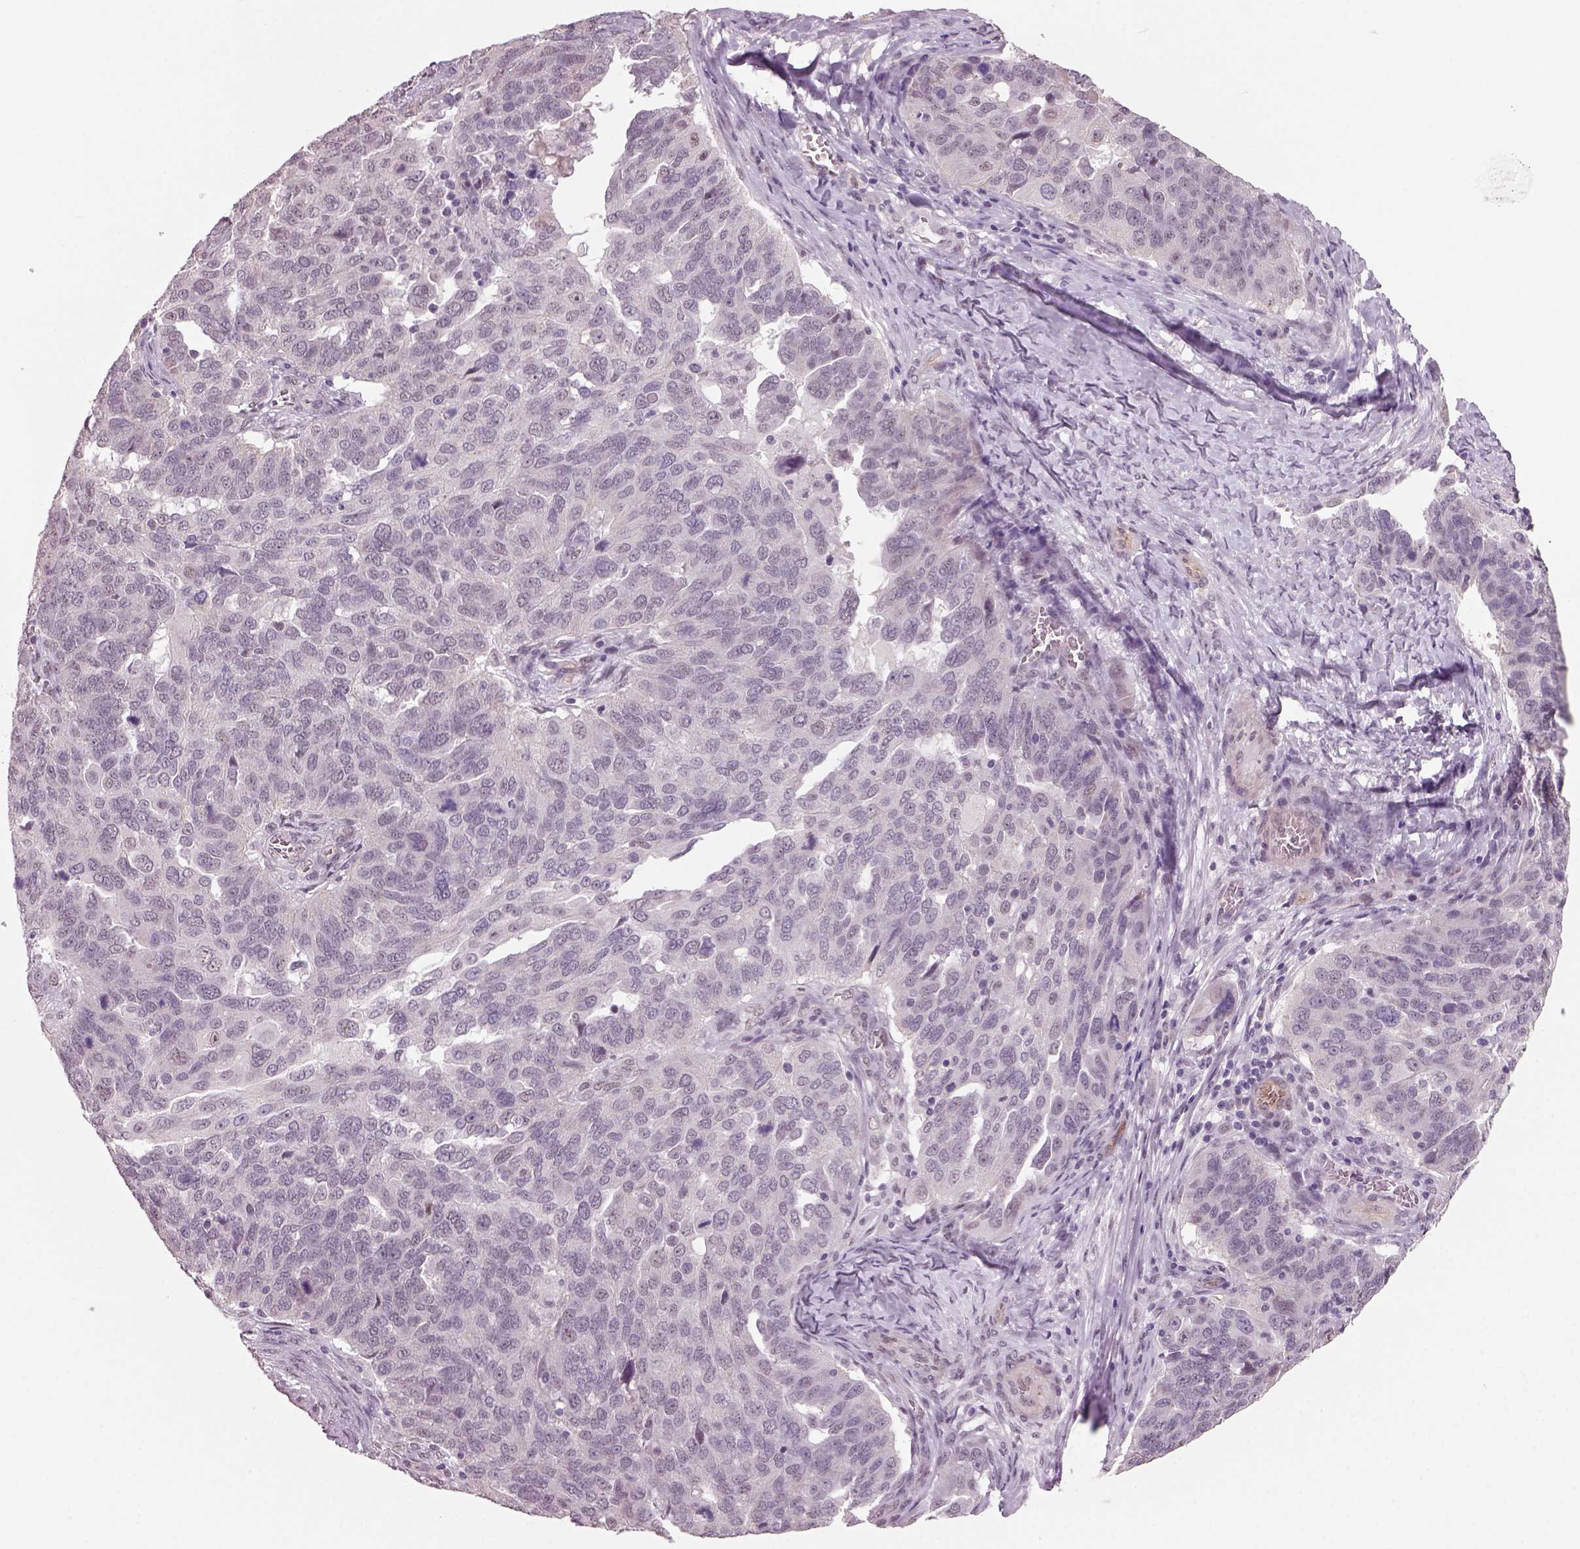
{"staining": {"intensity": "negative", "quantity": "none", "location": "none"}, "tissue": "ovarian cancer", "cell_type": "Tumor cells", "image_type": "cancer", "snomed": [{"axis": "morphology", "description": "Carcinoma, endometroid"}, {"axis": "topography", "description": "Soft tissue"}, {"axis": "topography", "description": "Ovary"}], "caption": "The photomicrograph shows no staining of tumor cells in ovarian cancer.", "gene": "NAT8", "patient": {"sex": "female", "age": 52}}